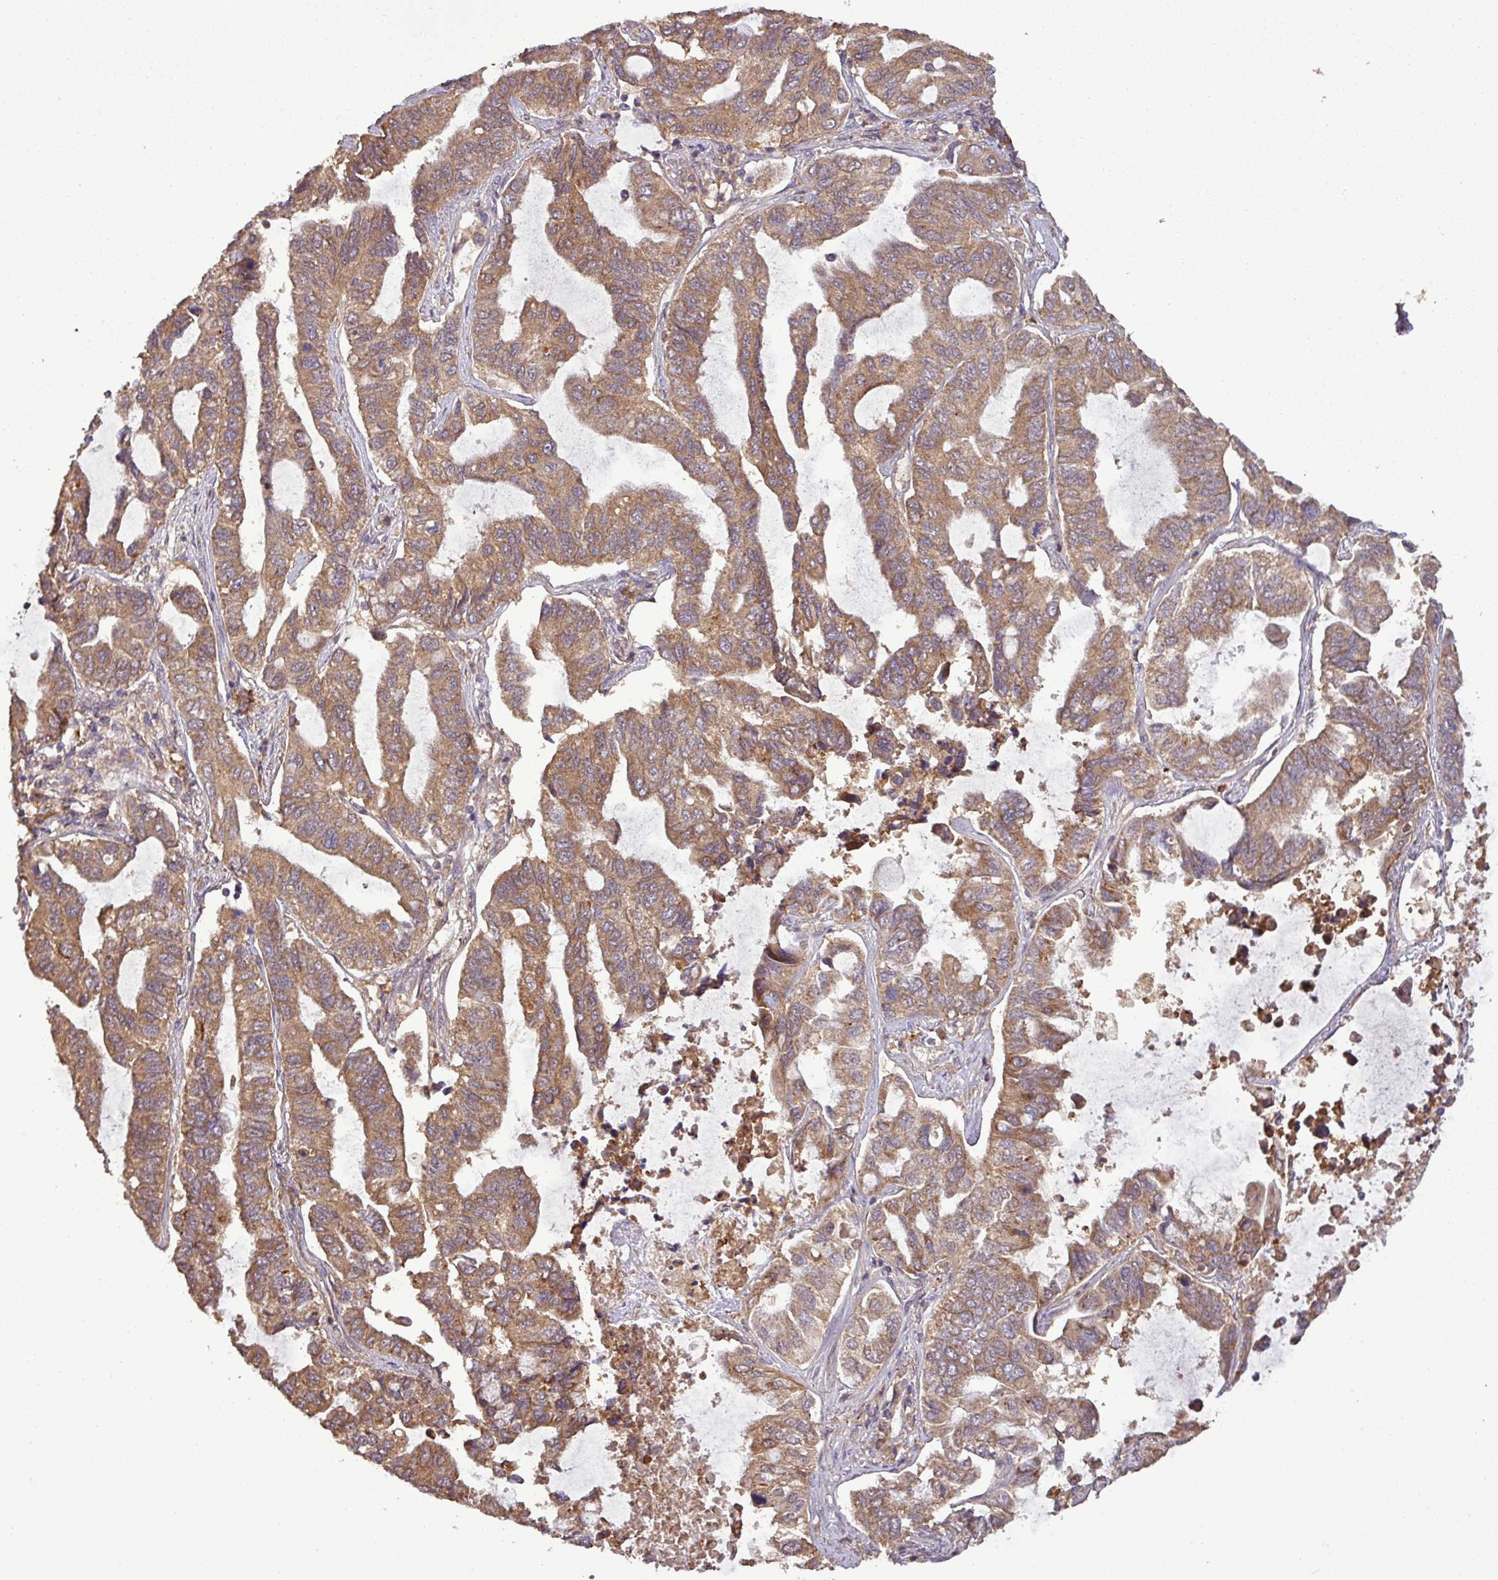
{"staining": {"intensity": "moderate", "quantity": ">75%", "location": "cytoplasmic/membranous"}, "tissue": "lung cancer", "cell_type": "Tumor cells", "image_type": "cancer", "snomed": [{"axis": "morphology", "description": "Adenocarcinoma, NOS"}, {"axis": "topography", "description": "Lung"}], "caption": "Immunohistochemistry image of human lung cancer (adenocarcinoma) stained for a protein (brown), which shows medium levels of moderate cytoplasmic/membranous positivity in about >75% of tumor cells.", "gene": "NT5C3A", "patient": {"sex": "male", "age": 64}}